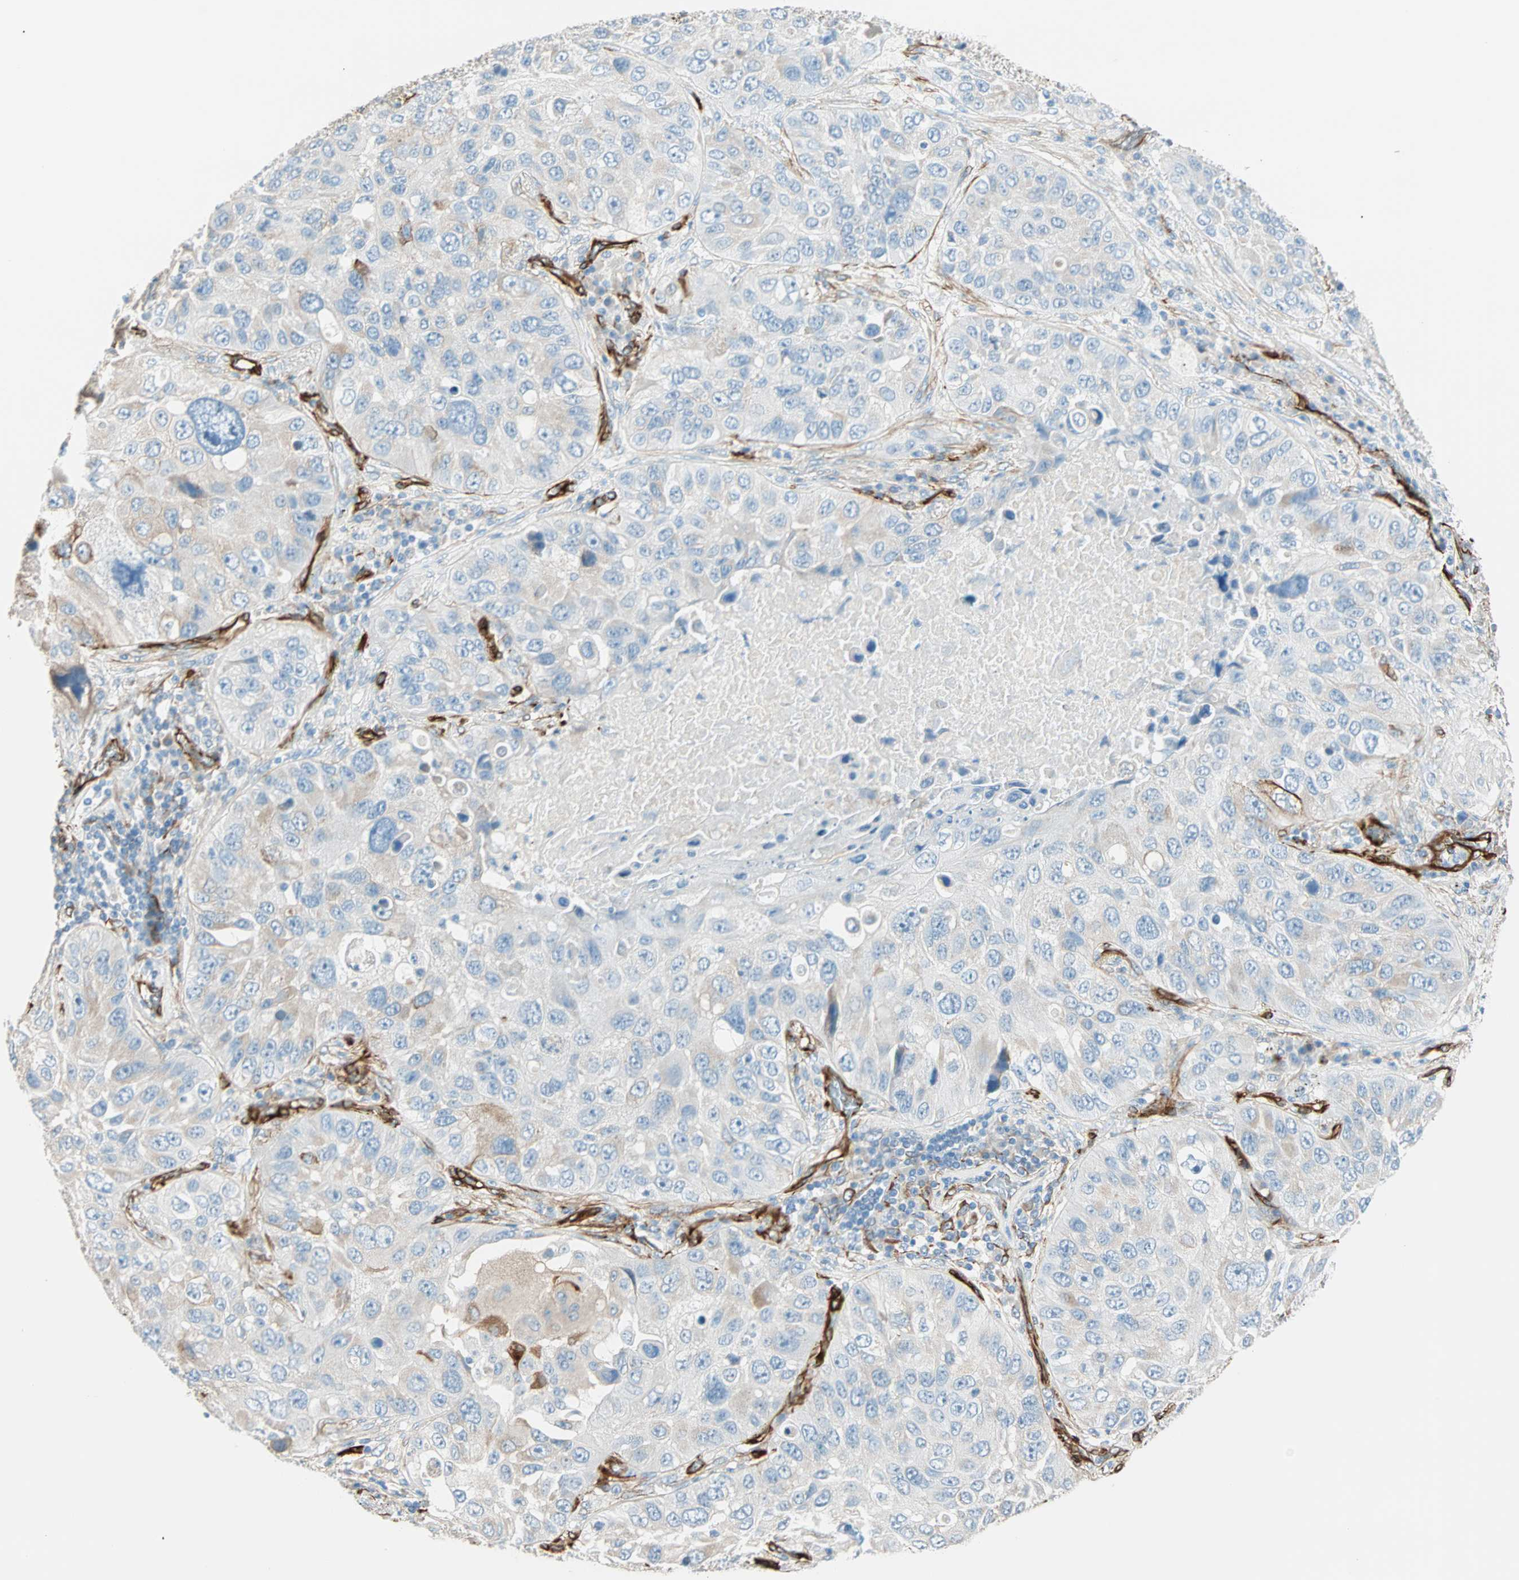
{"staining": {"intensity": "negative", "quantity": "none", "location": "none"}, "tissue": "lung cancer", "cell_type": "Tumor cells", "image_type": "cancer", "snomed": [{"axis": "morphology", "description": "Squamous cell carcinoma, NOS"}, {"axis": "topography", "description": "Lung"}], "caption": "Tumor cells are negative for protein expression in human lung cancer.", "gene": "NES", "patient": {"sex": "male", "age": 57}}